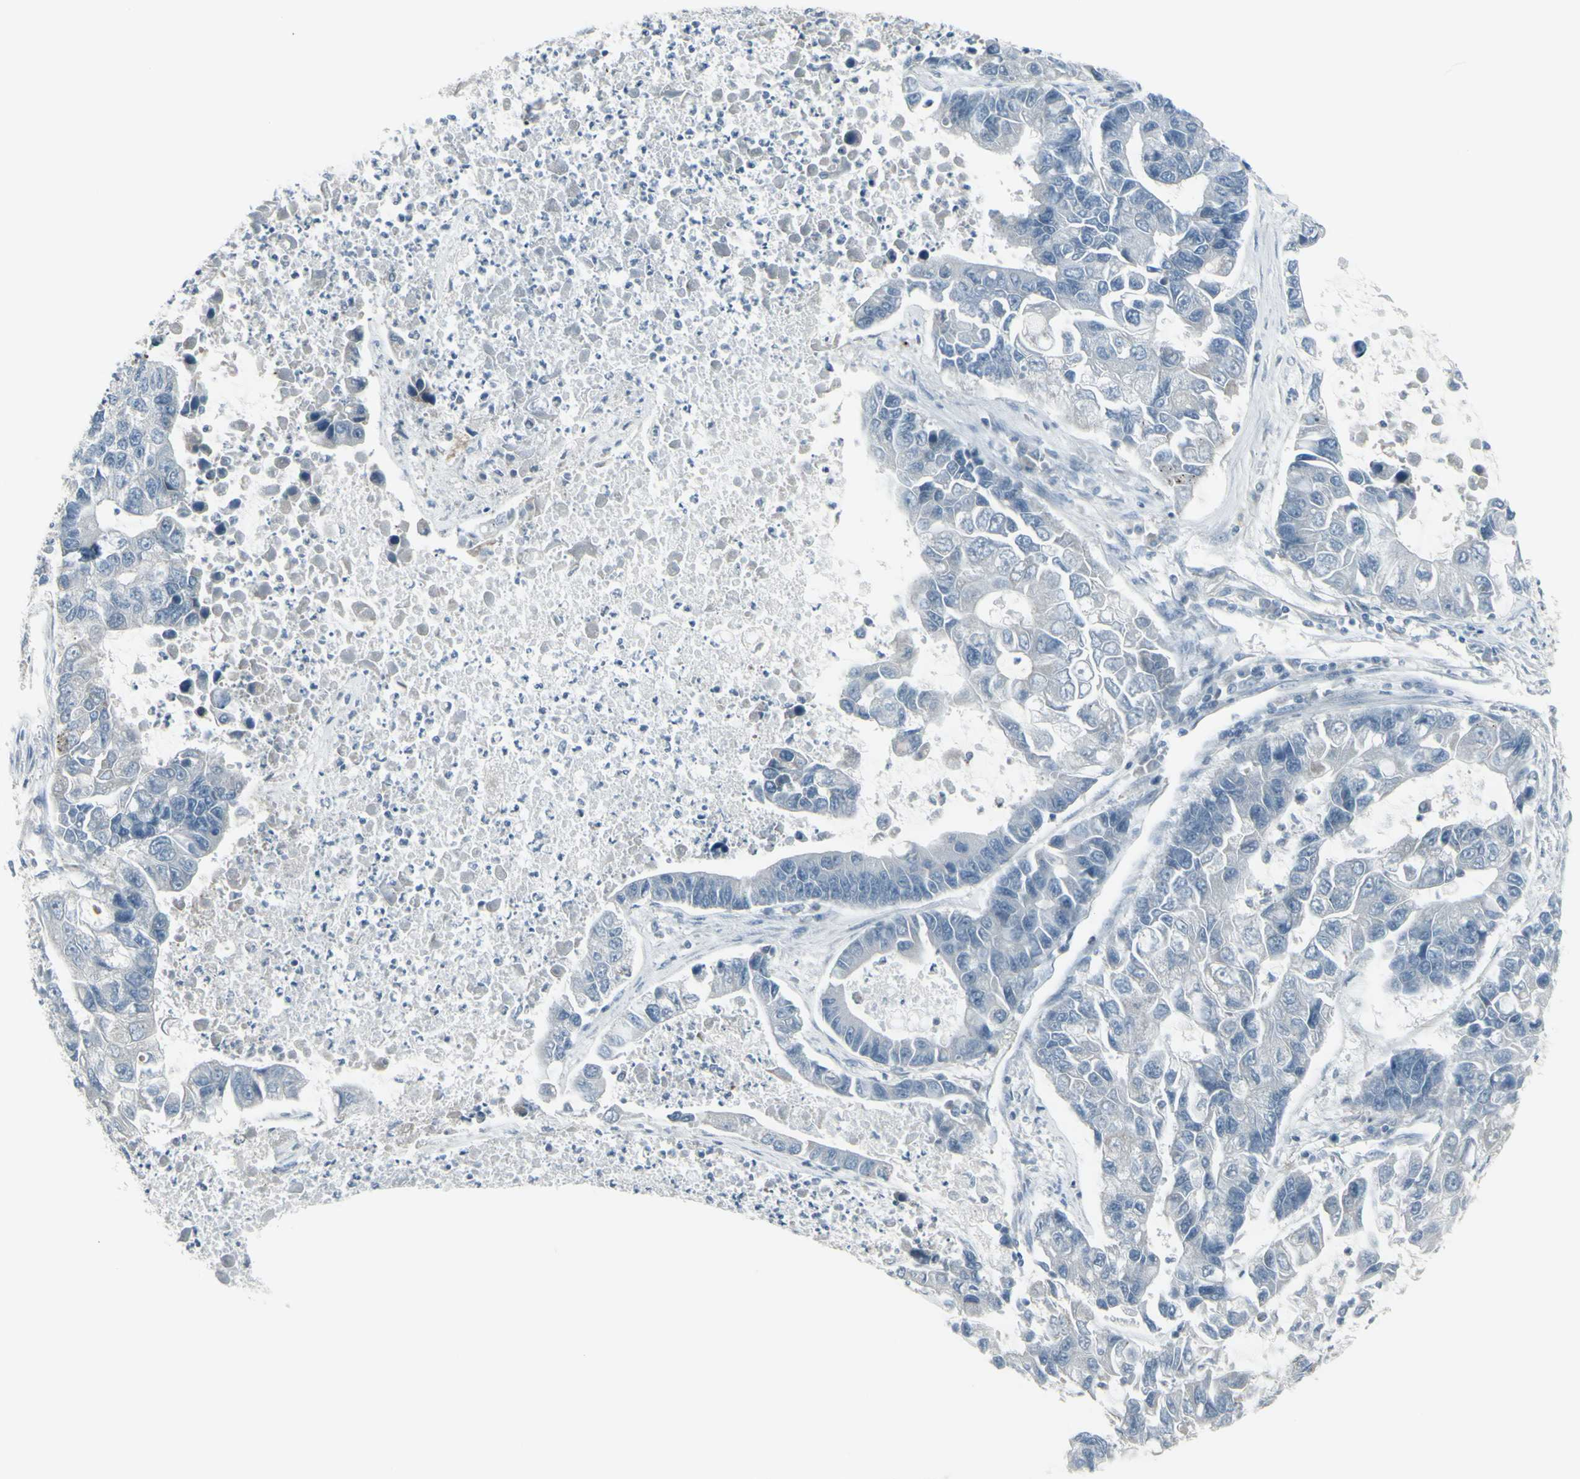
{"staining": {"intensity": "negative", "quantity": "none", "location": "none"}, "tissue": "lung cancer", "cell_type": "Tumor cells", "image_type": "cancer", "snomed": [{"axis": "morphology", "description": "Adenocarcinoma, NOS"}, {"axis": "topography", "description": "Lung"}], "caption": "Human lung cancer stained for a protein using immunohistochemistry shows no staining in tumor cells.", "gene": "RAB3A", "patient": {"sex": "female", "age": 51}}